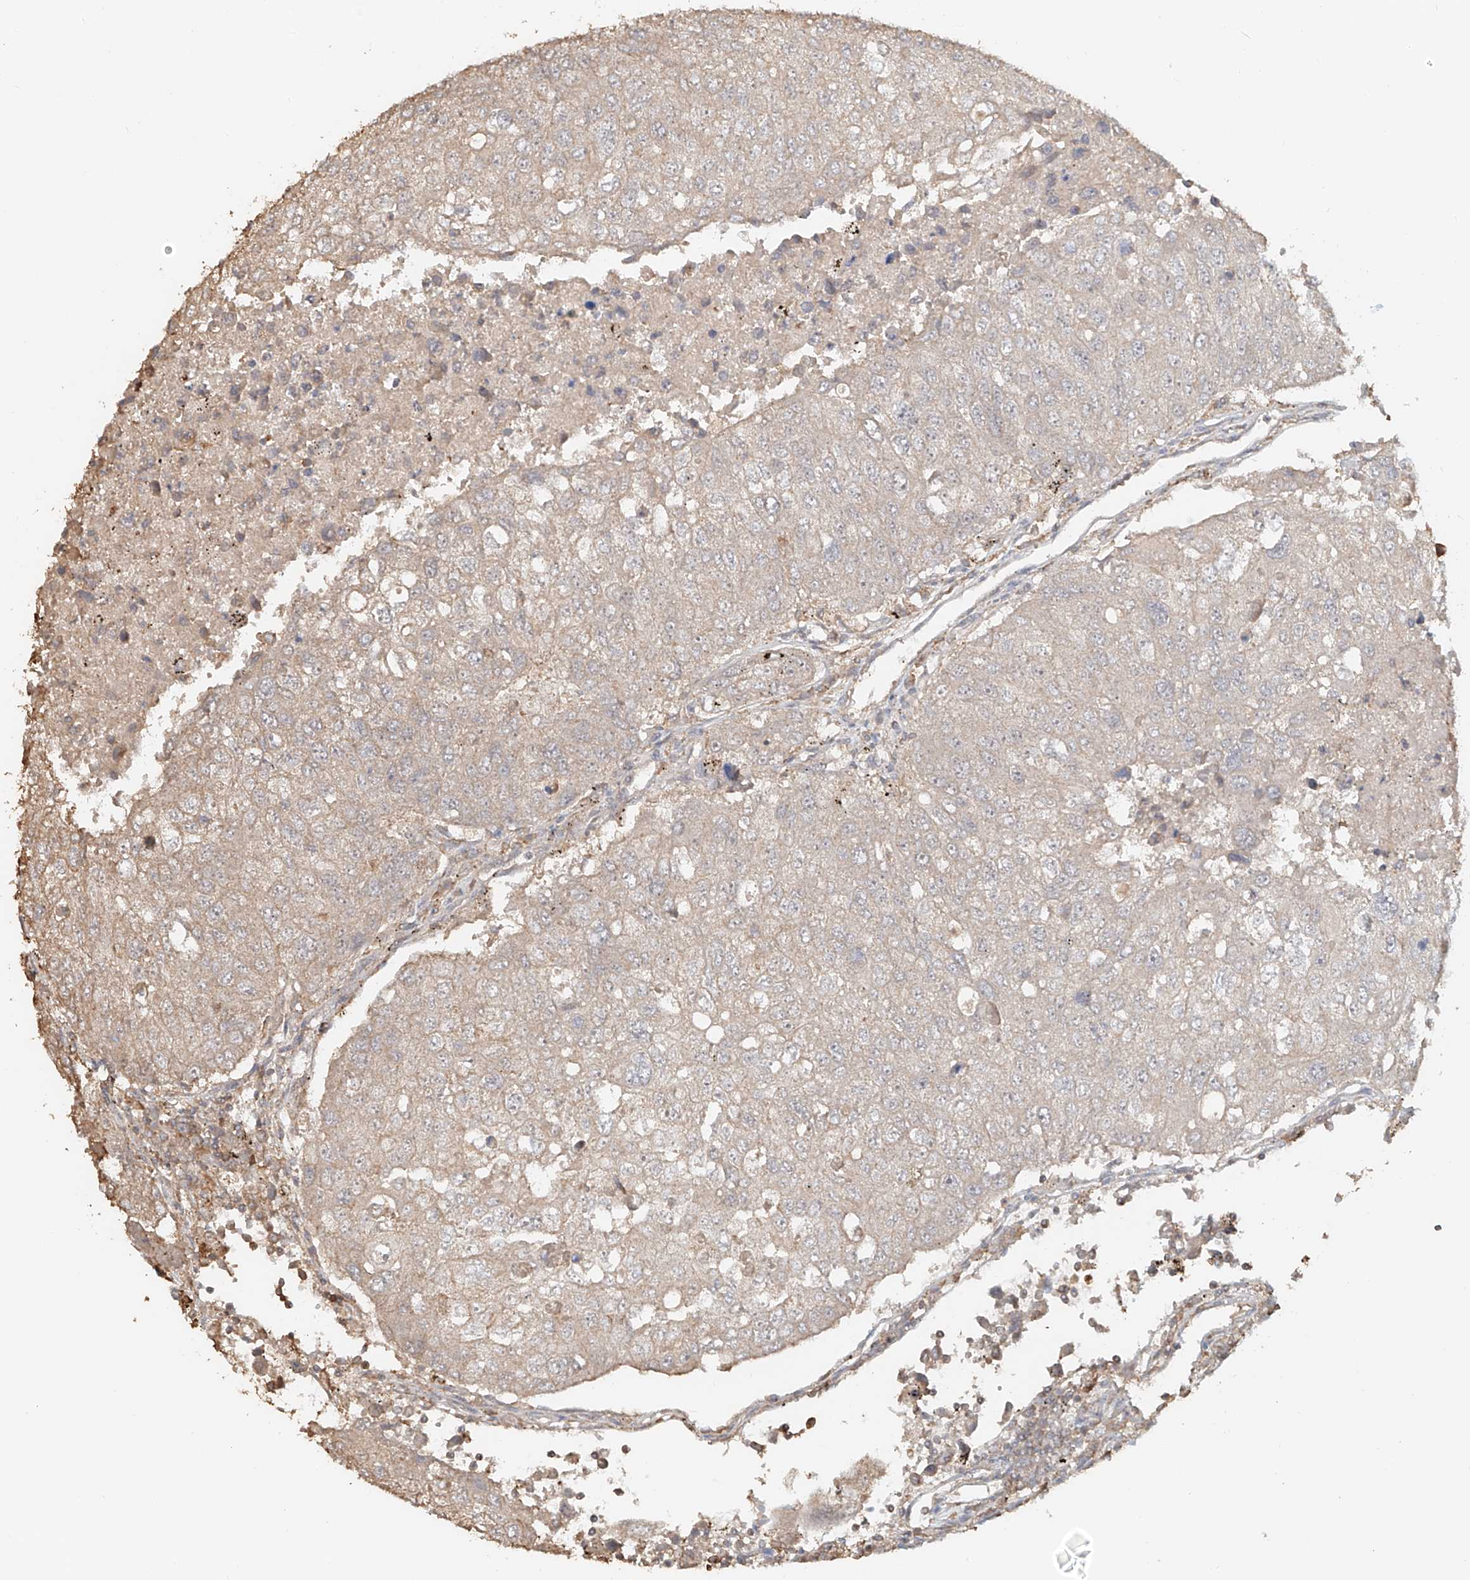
{"staining": {"intensity": "negative", "quantity": "none", "location": "none"}, "tissue": "urothelial cancer", "cell_type": "Tumor cells", "image_type": "cancer", "snomed": [{"axis": "morphology", "description": "Urothelial carcinoma, High grade"}, {"axis": "topography", "description": "Lymph node"}, {"axis": "topography", "description": "Urinary bladder"}], "caption": "DAB (3,3'-diaminobenzidine) immunohistochemical staining of high-grade urothelial carcinoma reveals no significant positivity in tumor cells.", "gene": "NPHS1", "patient": {"sex": "male", "age": 51}}